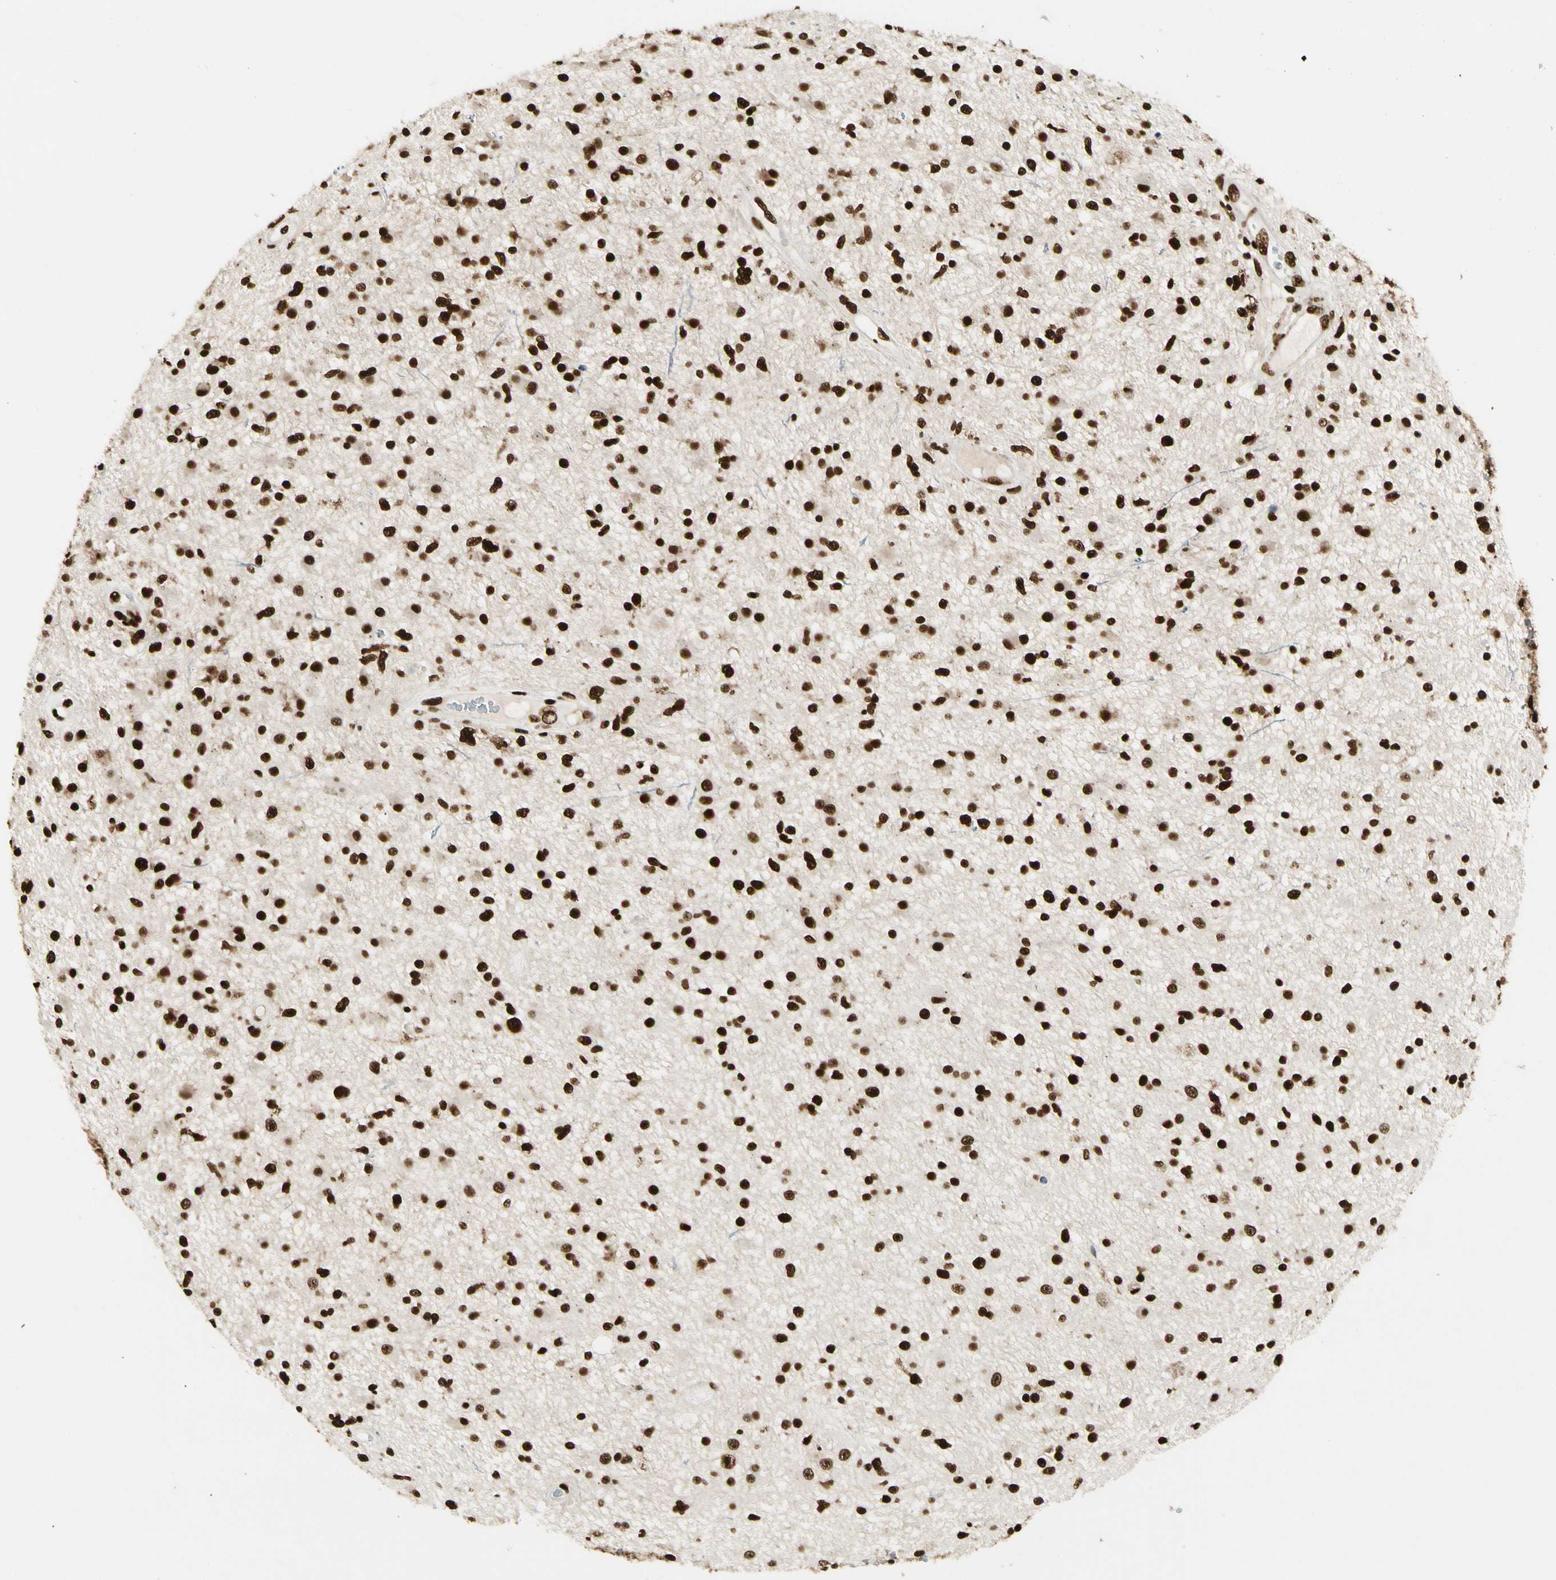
{"staining": {"intensity": "strong", "quantity": ">75%", "location": "nuclear"}, "tissue": "glioma", "cell_type": "Tumor cells", "image_type": "cancer", "snomed": [{"axis": "morphology", "description": "Glioma, malignant, High grade"}, {"axis": "topography", "description": "Brain"}], "caption": "Immunohistochemistry (IHC) photomicrograph of human glioma stained for a protein (brown), which displays high levels of strong nuclear staining in about >75% of tumor cells.", "gene": "FUS", "patient": {"sex": "male", "age": 33}}